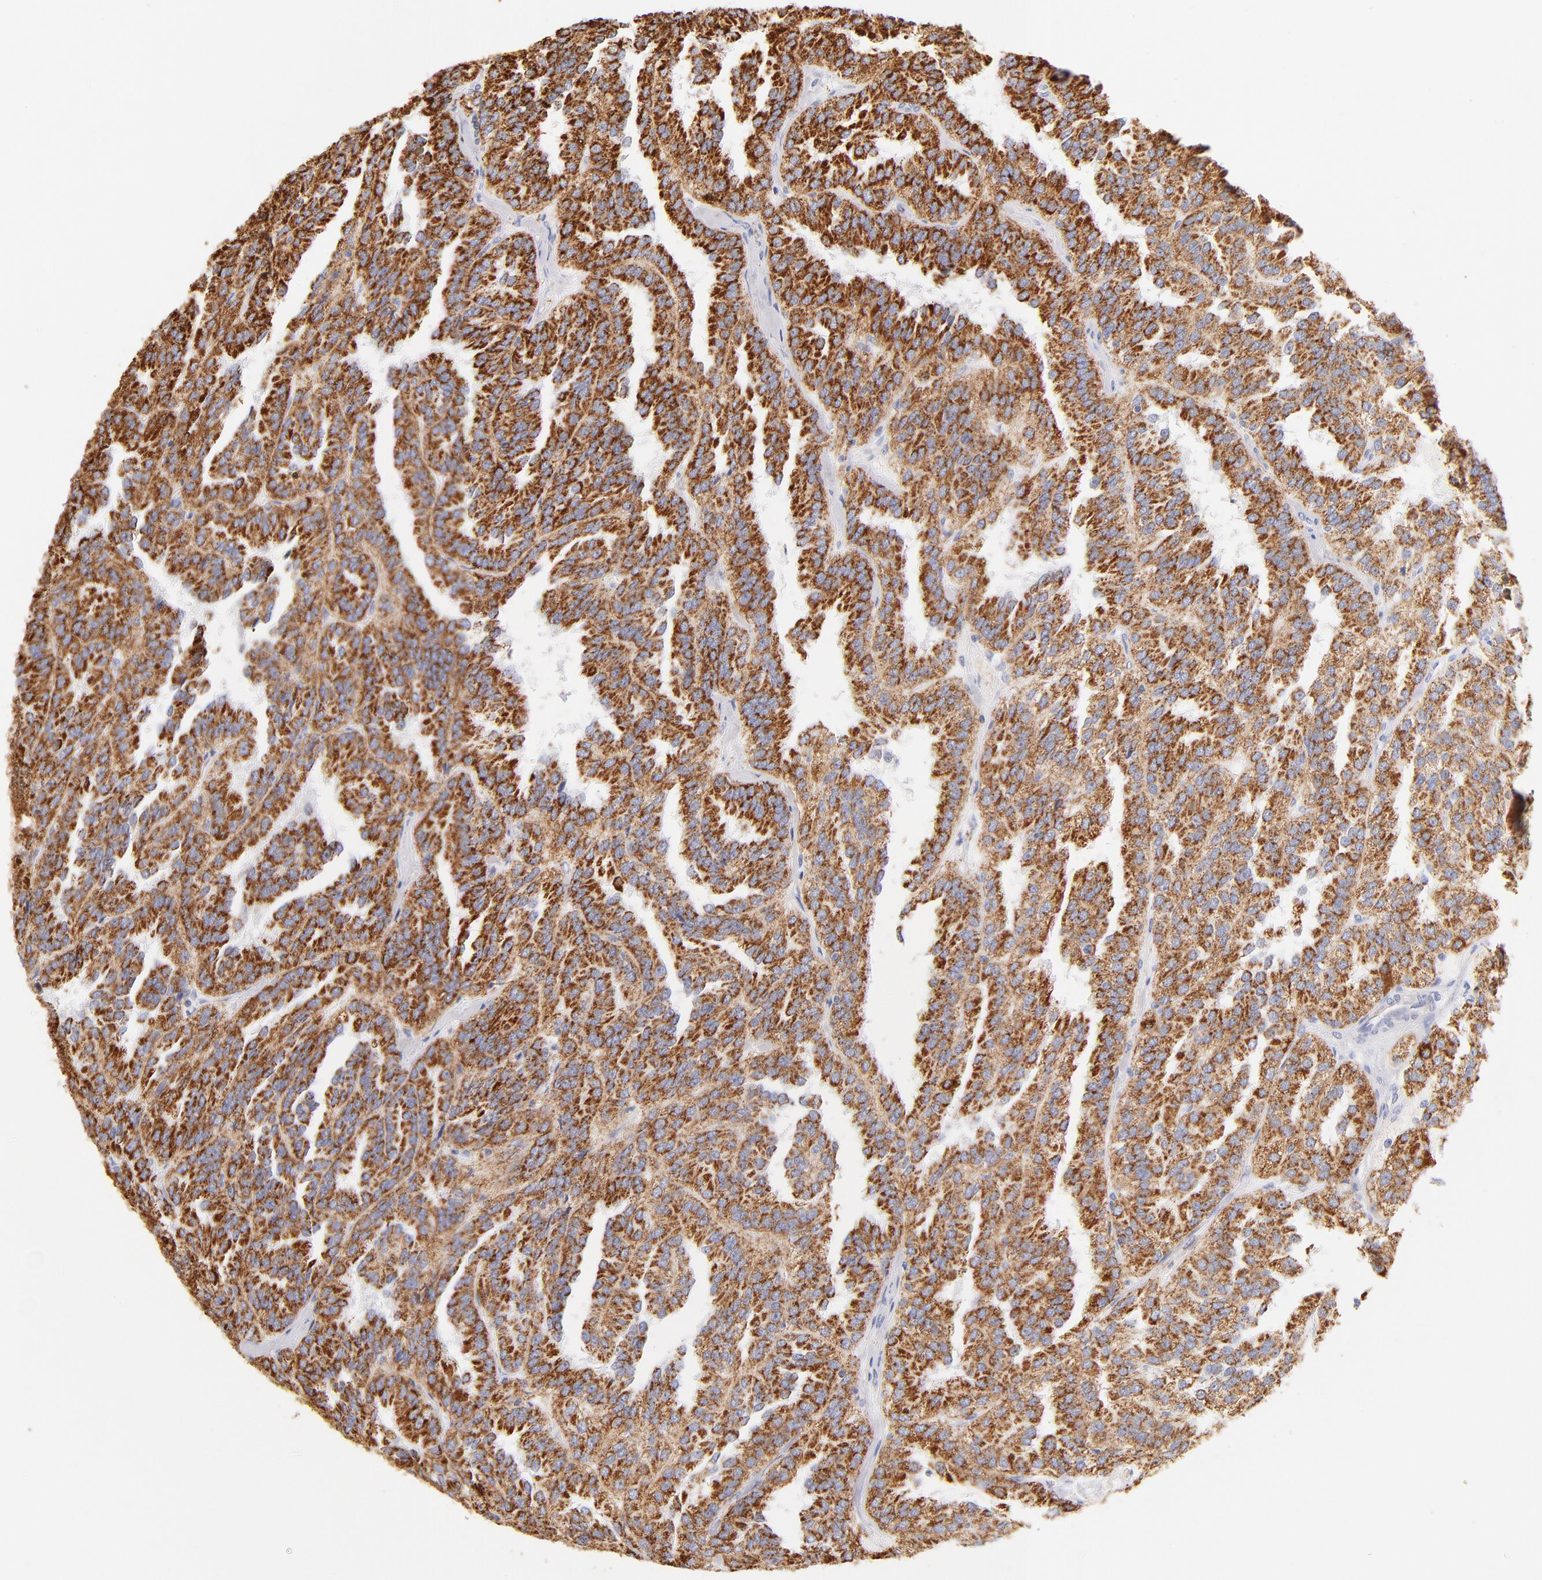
{"staining": {"intensity": "strong", "quantity": ">75%", "location": "cytoplasmic/membranous"}, "tissue": "renal cancer", "cell_type": "Tumor cells", "image_type": "cancer", "snomed": [{"axis": "morphology", "description": "Adenocarcinoma, NOS"}, {"axis": "topography", "description": "Kidney"}], "caption": "Brown immunohistochemical staining in human adenocarcinoma (renal) exhibits strong cytoplasmic/membranous expression in about >75% of tumor cells.", "gene": "AIFM1", "patient": {"sex": "male", "age": 46}}